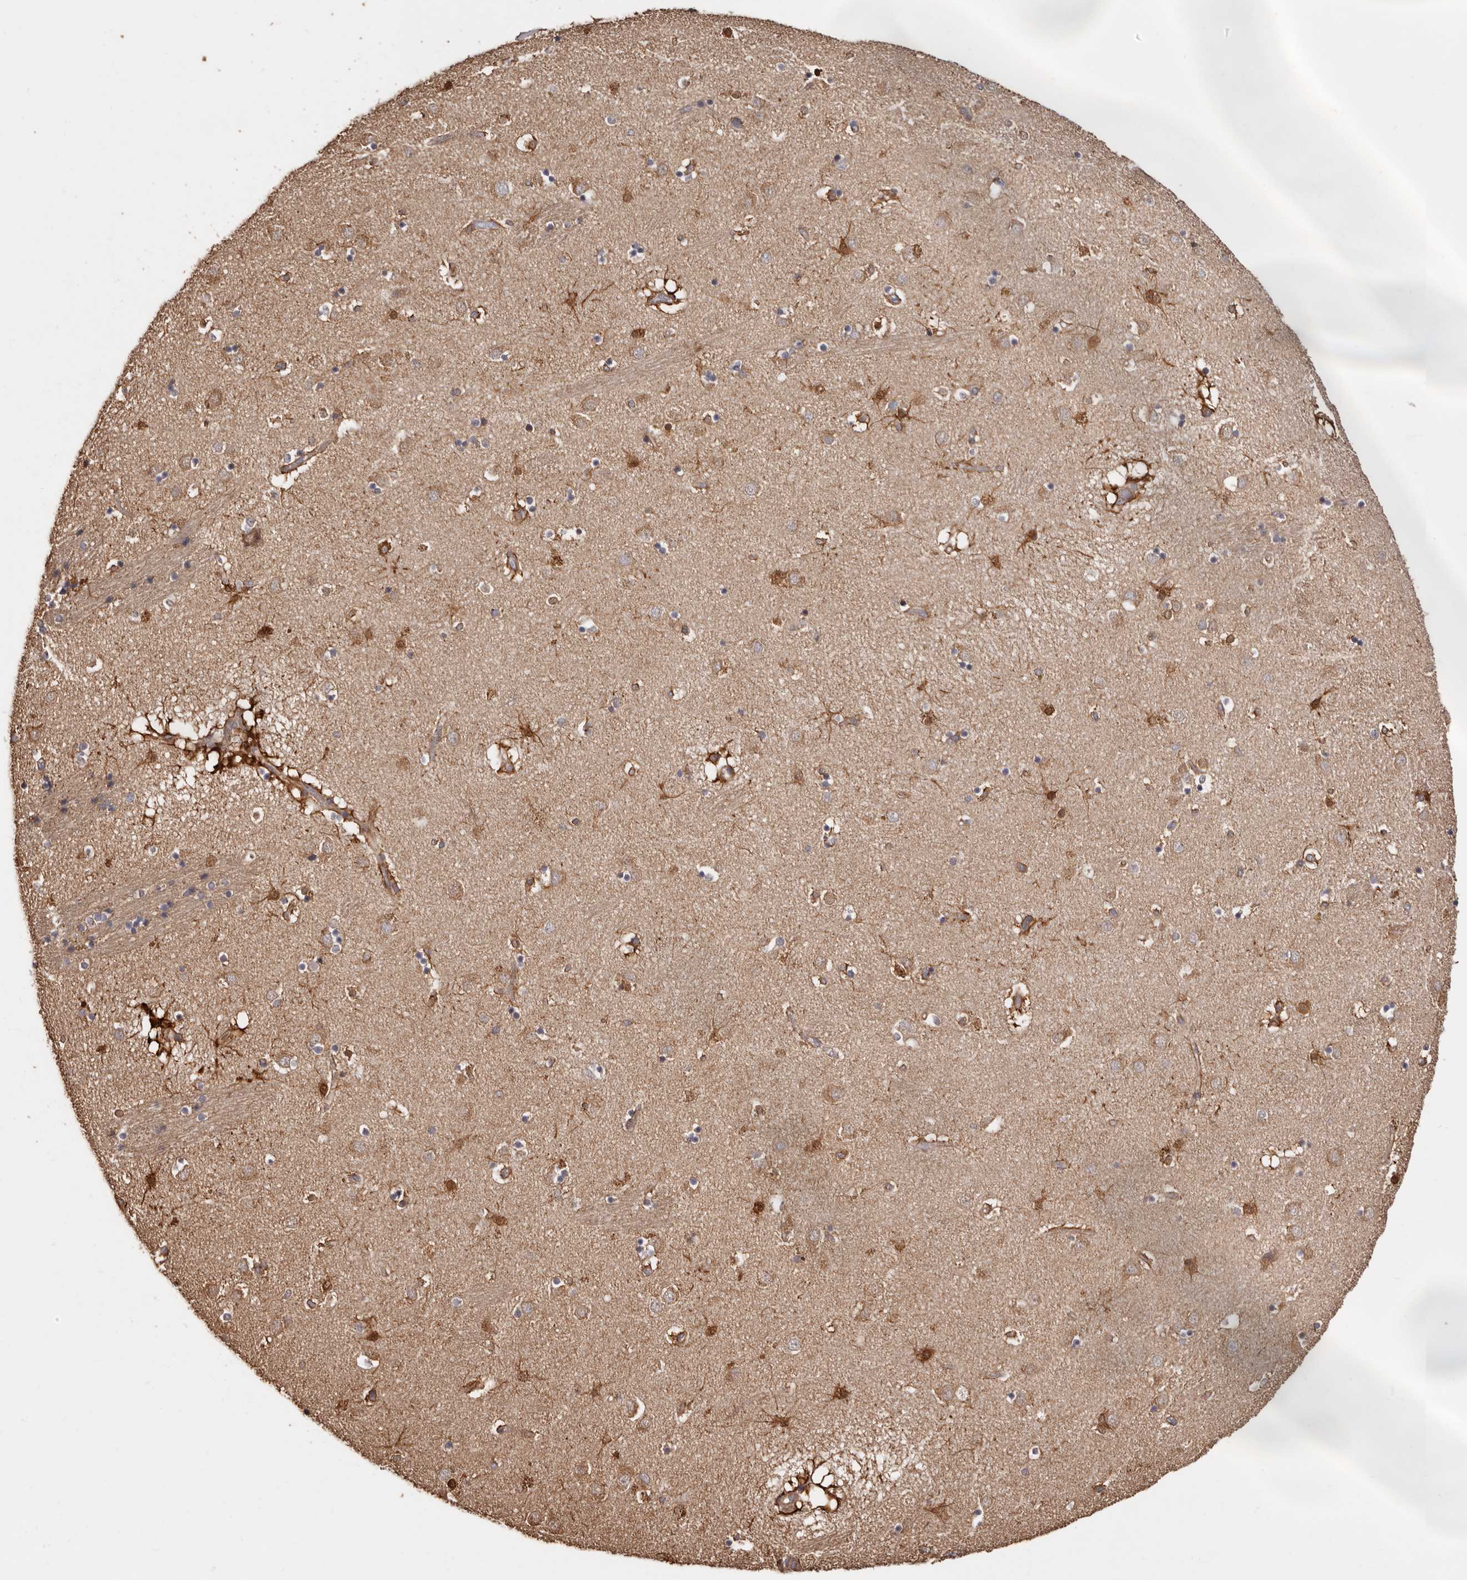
{"staining": {"intensity": "moderate", "quantity": "25%-75%", "location": "cytoplasmic/membranous,nuclear"}, "tissue": "caudate", "cell_type": "Glial cells", "image_type": "normal", "snomed": [{"axis": "morphology", "description": "Normal tissue, NOS"}, {"axis": "topography", "description": "Lateral ventricle wall"}], "caption": "Caudate stained for a protein shows moderate cytoplasmic/membranous,nuclear positivity in glial cells.", "gene": "COQ8B", "patient": {"sex": "male", "age": 70}}